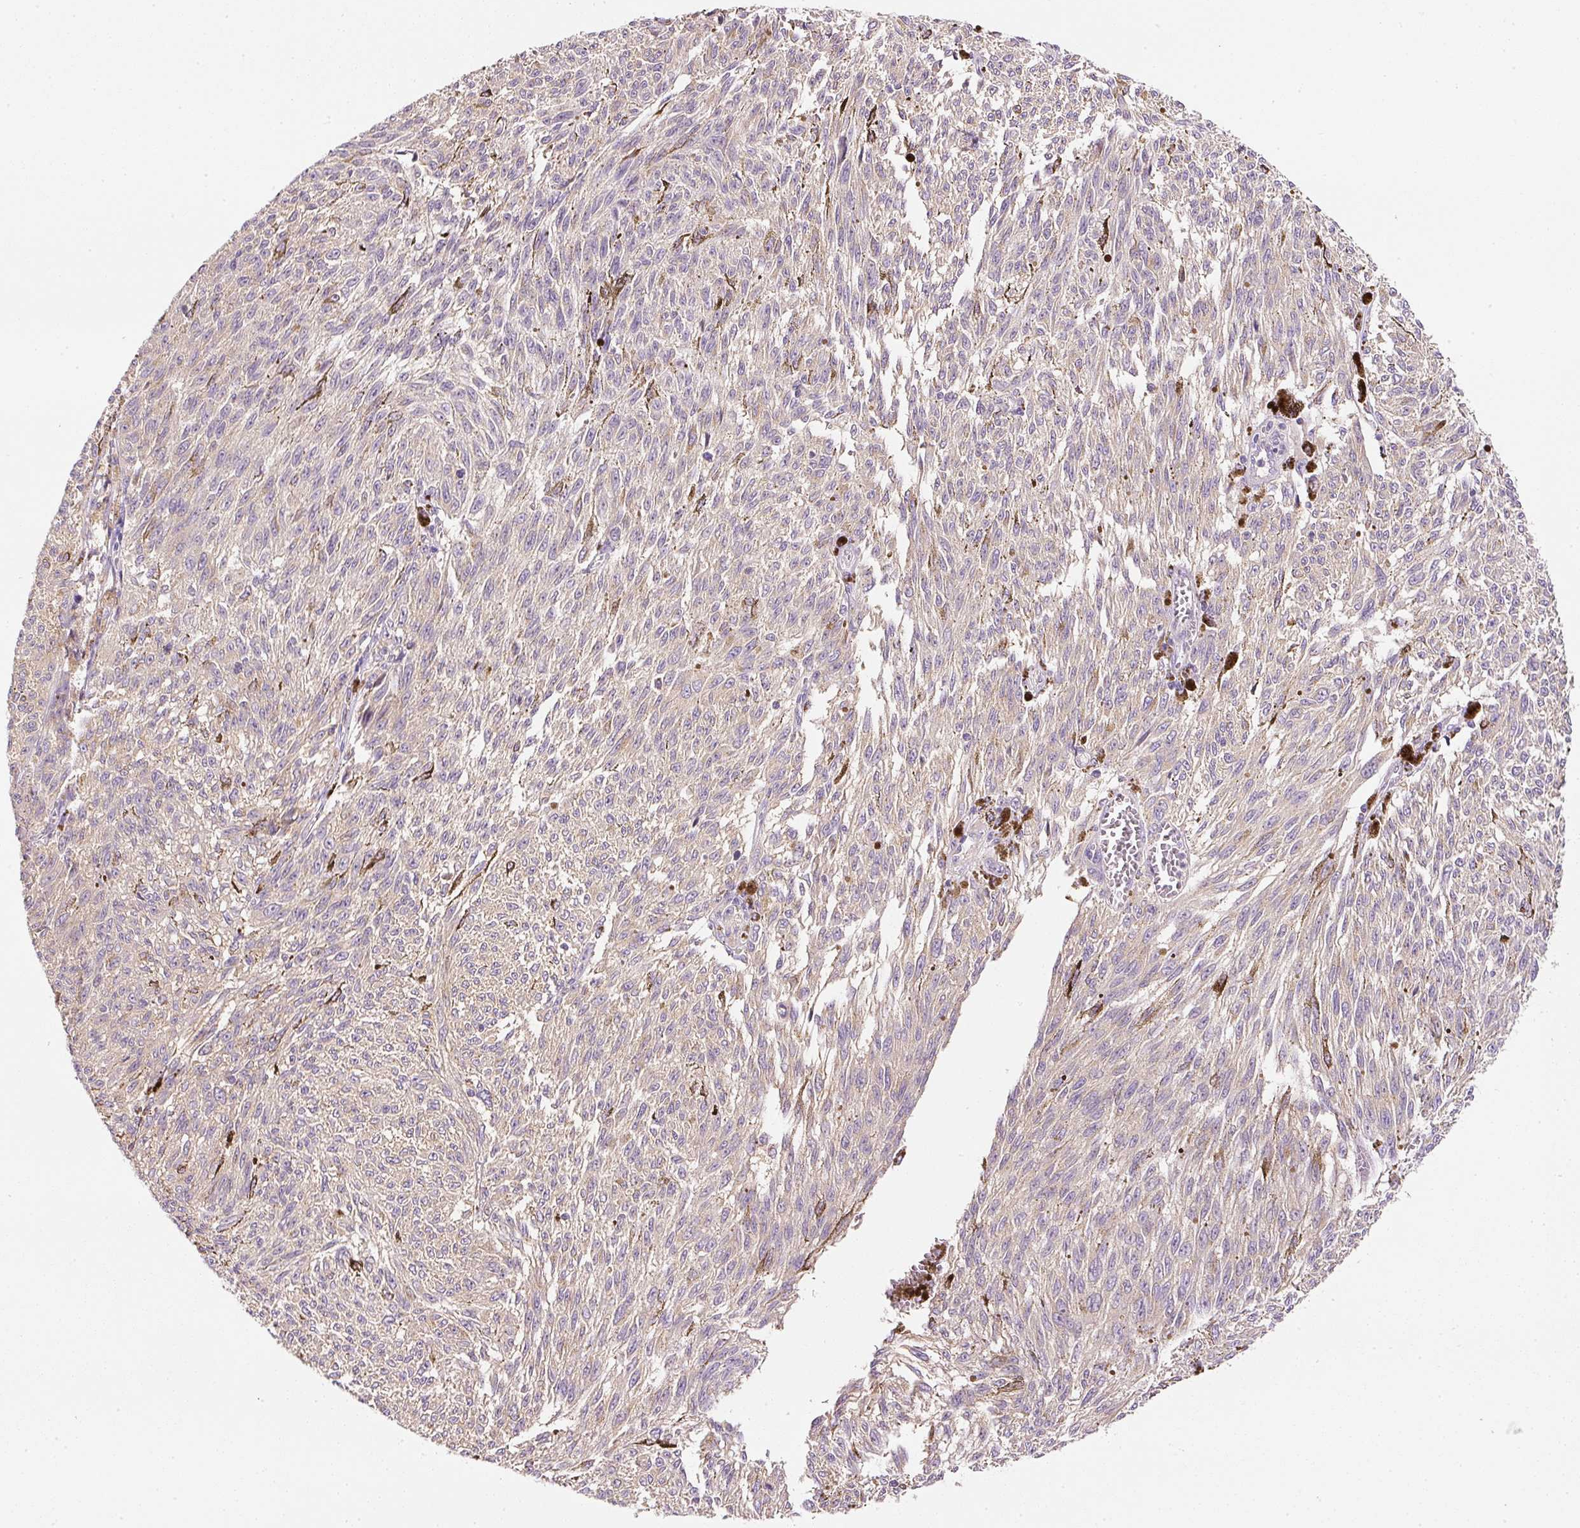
{"staining": {"intensity": "negative", "quantity": "none", "location": "none"}, "tissue": "melanoma", "cell_type": "Tumor cells", "image_type": "cancer", "snomed": [{"axis": "morphology", "description": "Malignant melanoma, NOS"}, {"axis": "topography", "description": "Skin"}], "caption": "The histopathology image reveals no staining of tumor cells in melanoma. (Immunohistochemistry, brightfield microscopy, high magnification).", "gene": "RNF167", "patient": {"sex": "female", "age": 72}}